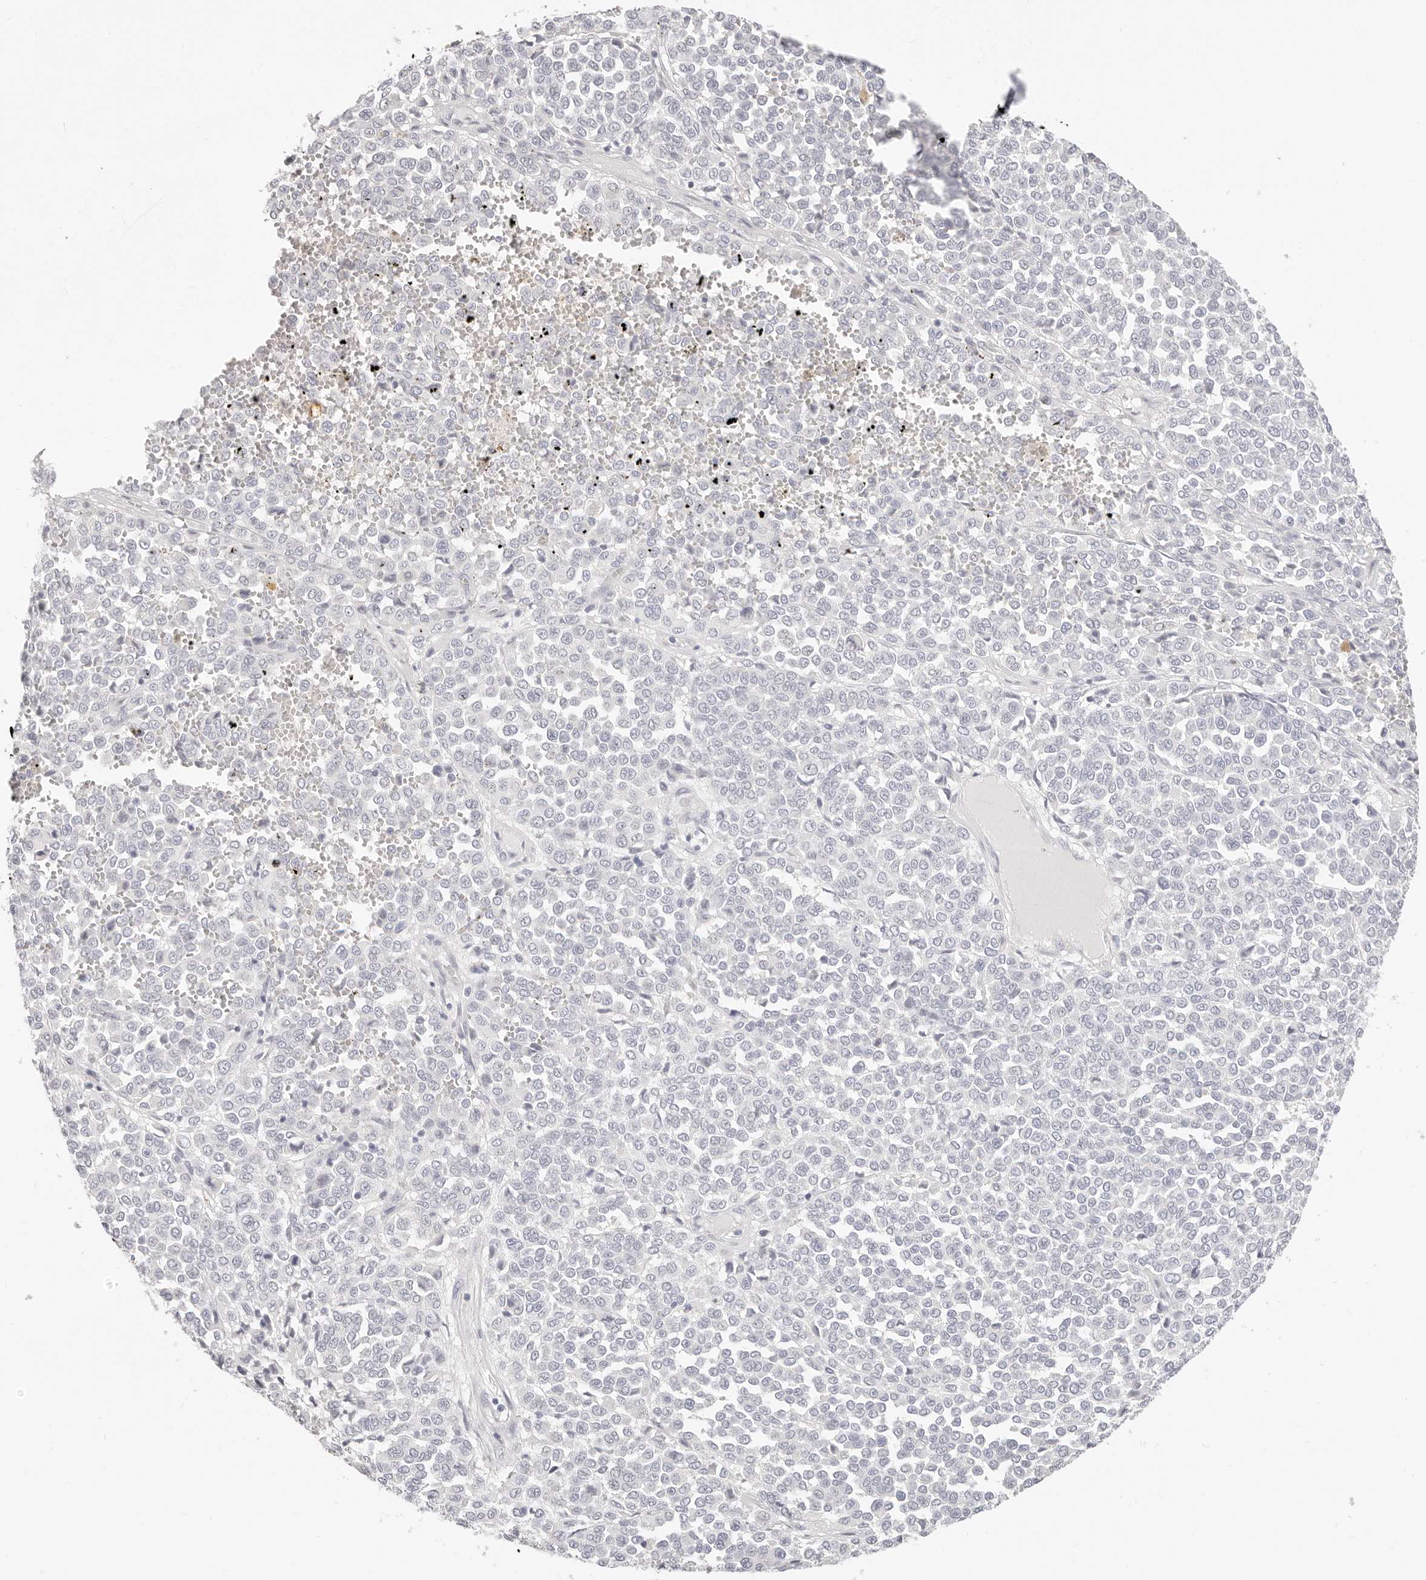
{"staining": {"intensity": "negative", "quantity": "none", "location": "none"}, "tissue": "melanoma", "cell_type": "Tumor cells", "image_type": "cancer", "snomed": [{"axis": "morphology", "description": "Malignant melanoma, Metastatic site"}, {"axis": "topography", "description": "Pancreas"}], "caption": "This is an immunohistochemistry (IHC) photomicrograph of malignant melanoma (metastatic site). There is no expression in tumor cells.", "gene": "ASCL1", "patient": {"sex": "female", "age": 30}}